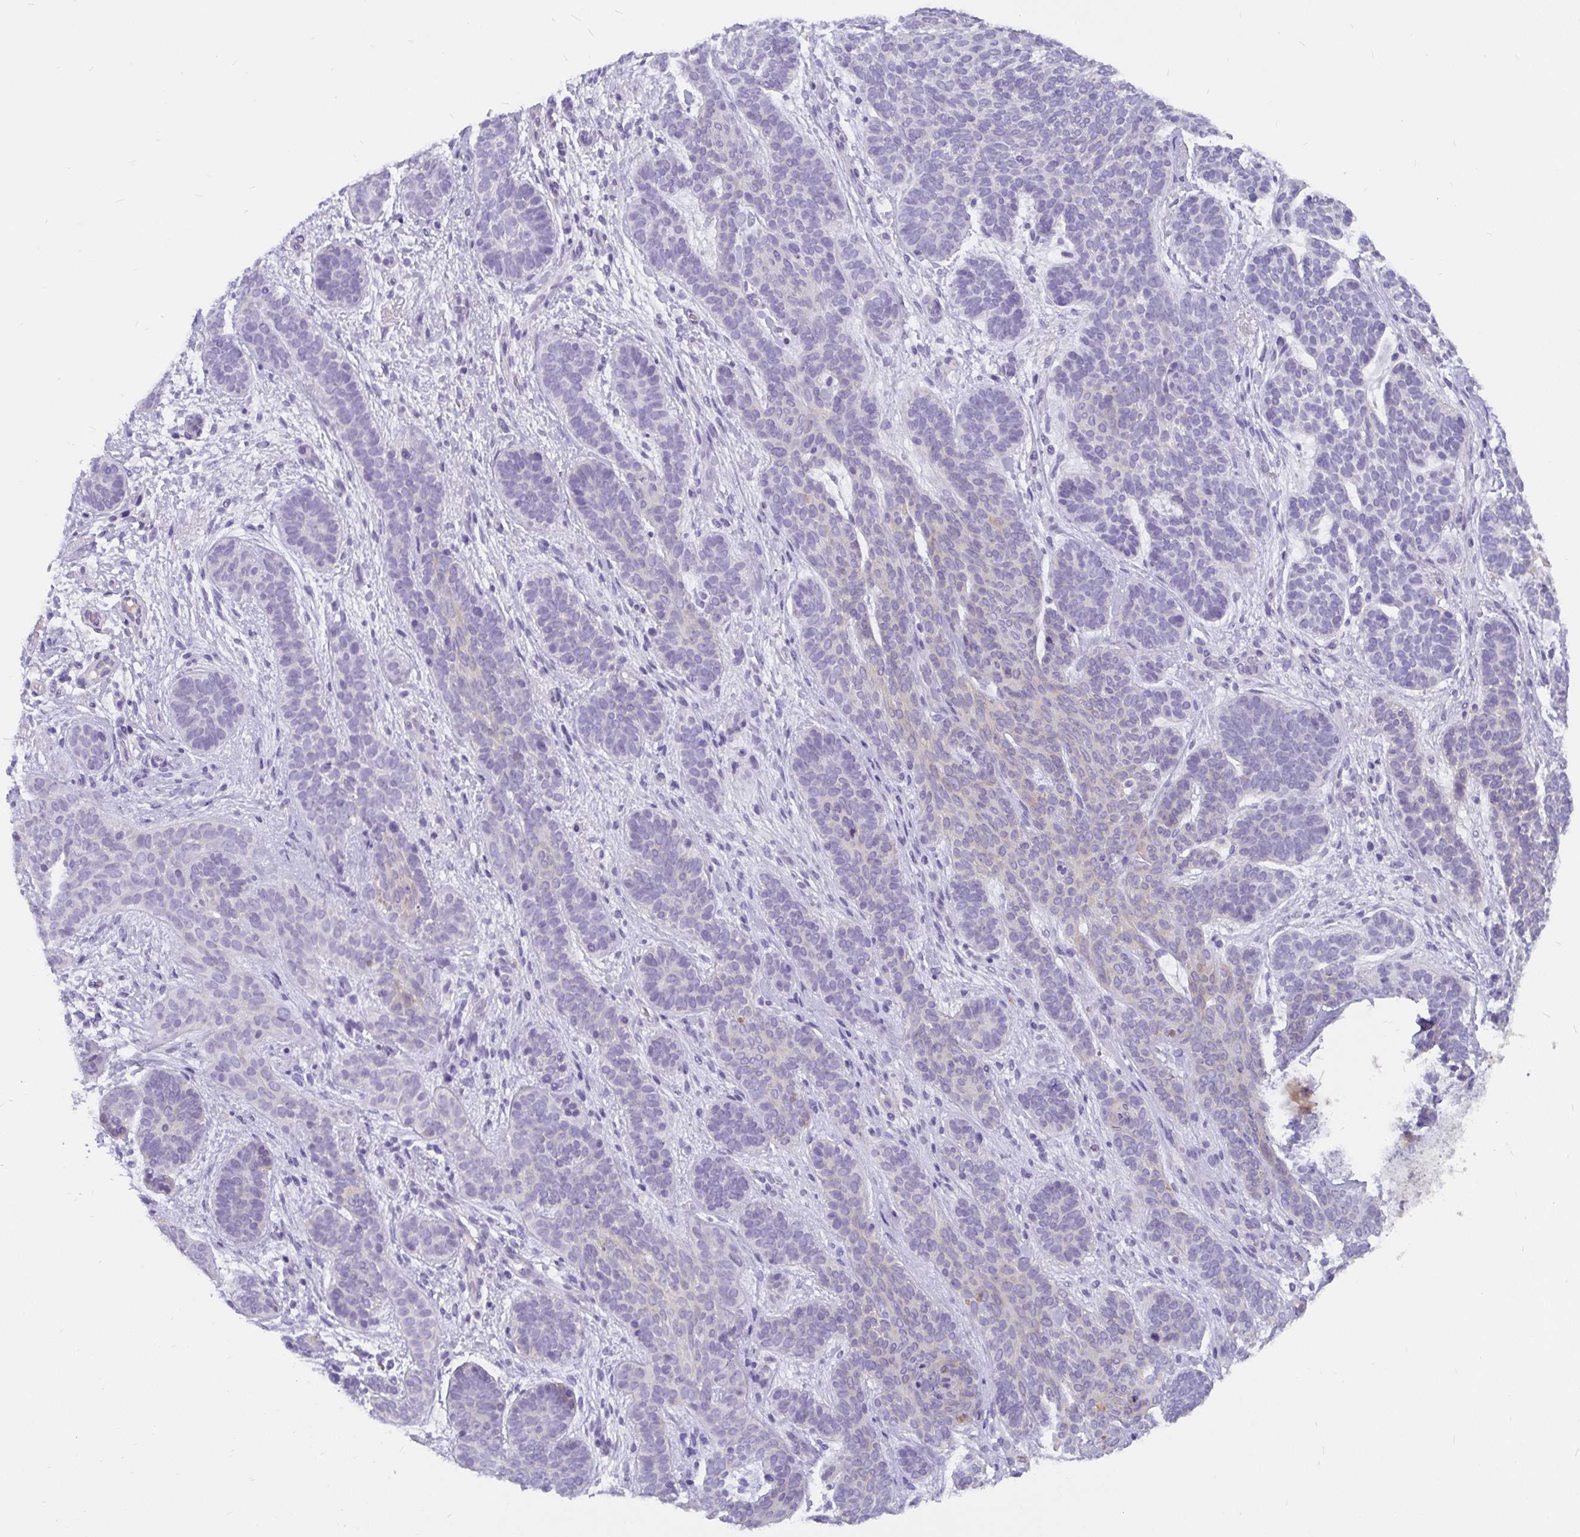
{"staining": {"intensity": "negative", "quantity": "none", "location": "none"}, "tissue": "skin cancer", "cell_type": "Tumor cells", "image_type": "cancer", "snomed": [{"axis": "morphology", "description": "Basal cell carcinoma"}, {"axis": "topography", "description": "Skin"}], "caption": "Immunohistochemical staining of skin cancer exhibits no significant staining in tumor cells.", "gene": "ADAMTS6", "patient": {"sex": "female", "age": 82}}